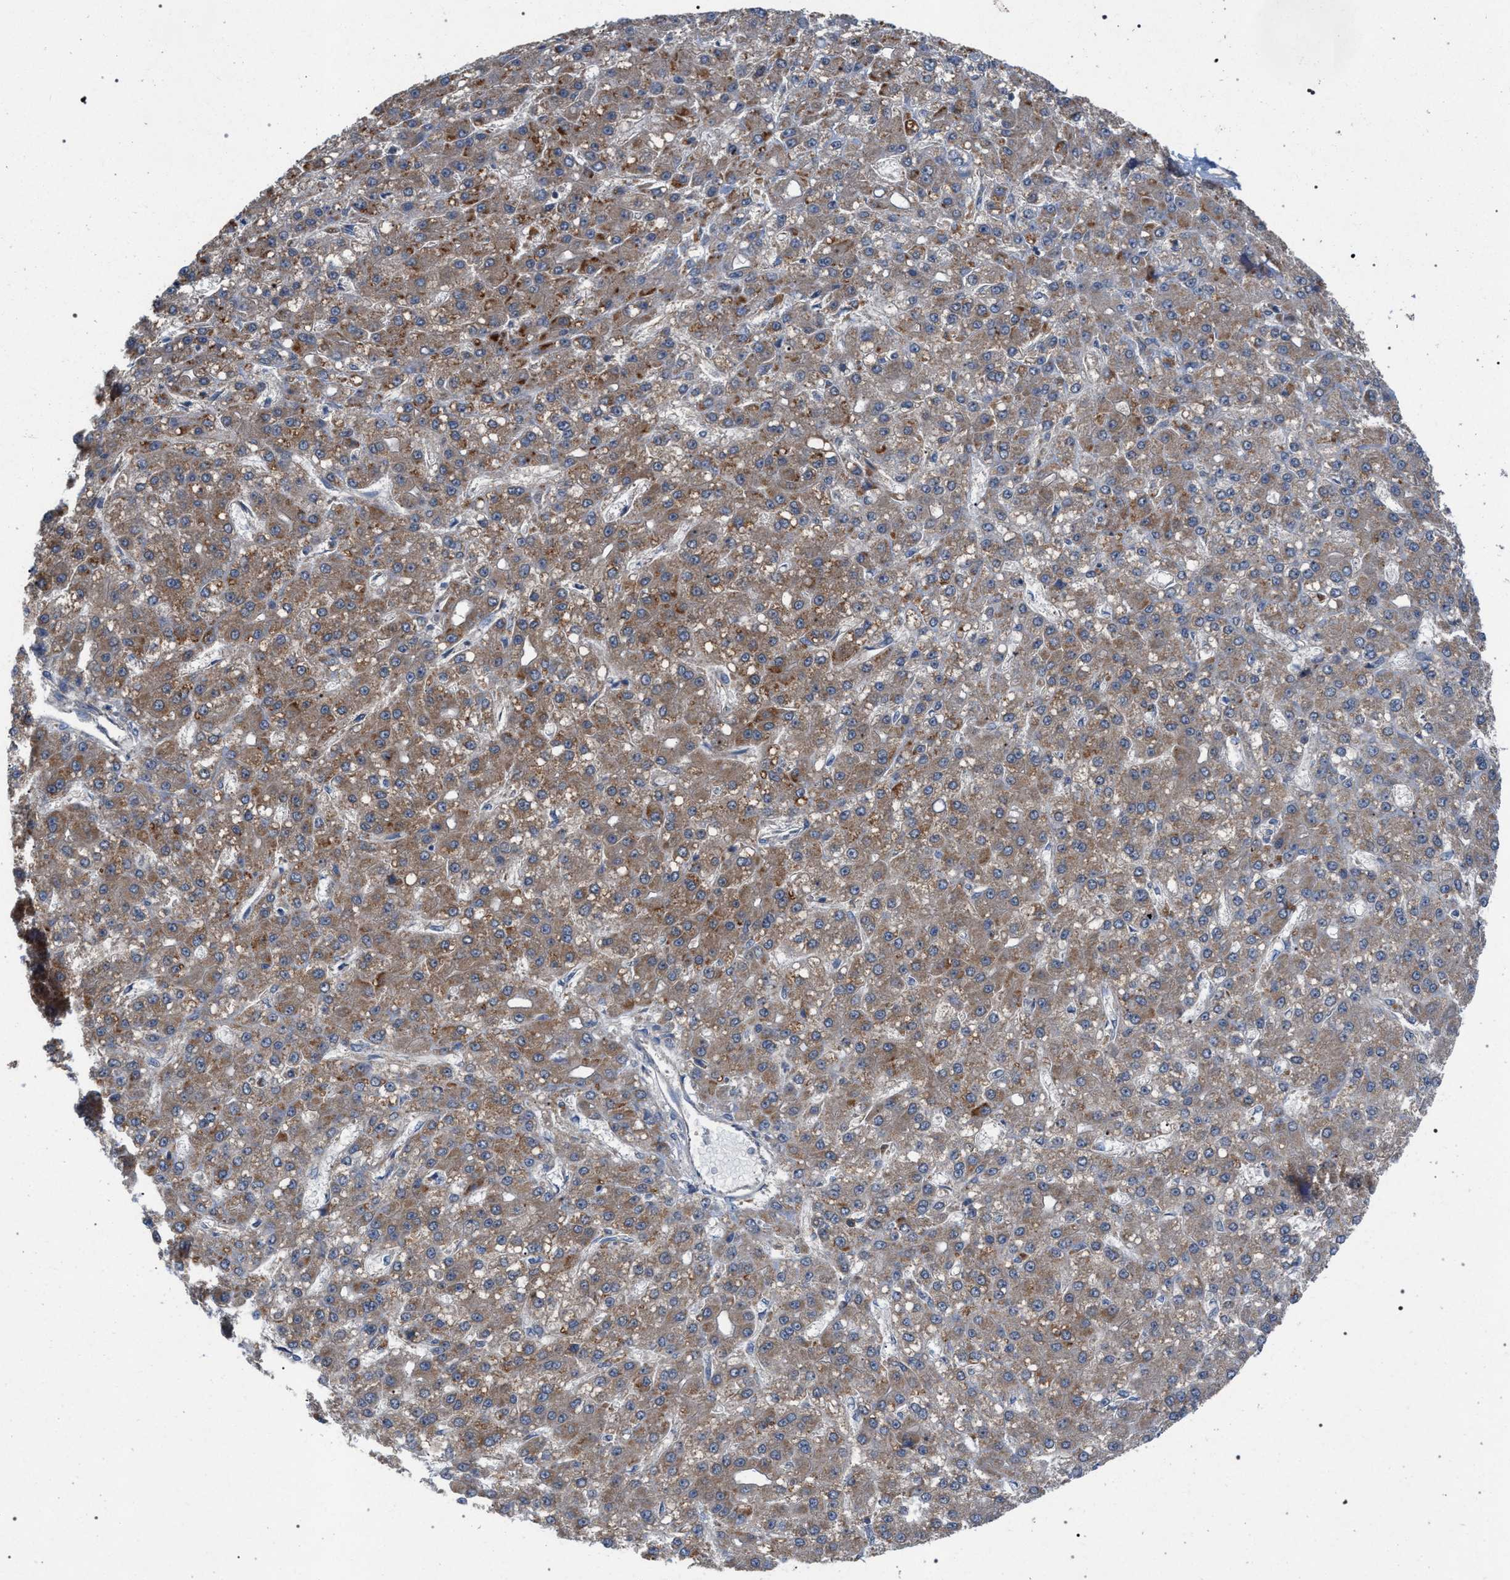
{"staining": {"intensity": "moderate", "quantity": ">75%", "location": "cytoplasmic/membranous"}, "tissue": "liver cancer", "cell_type": "Tumor cells", "image_type": "cancer", "snomed": [{"axis": "morphology", "description": "Carcinoma, Hepatocellular, NOS"}, {"axis": "topography", "description": "Liver"}], "caption": "A micrograph of liver hepatocellular carcinoma stained for a protein shows moderate cytoplasmic/membranous brown staining in tumor cells. (IHC, brightfield microscopy, high magnification).", "gene": "VPS13A", "patient": {"sex": "male", "age": 67}}